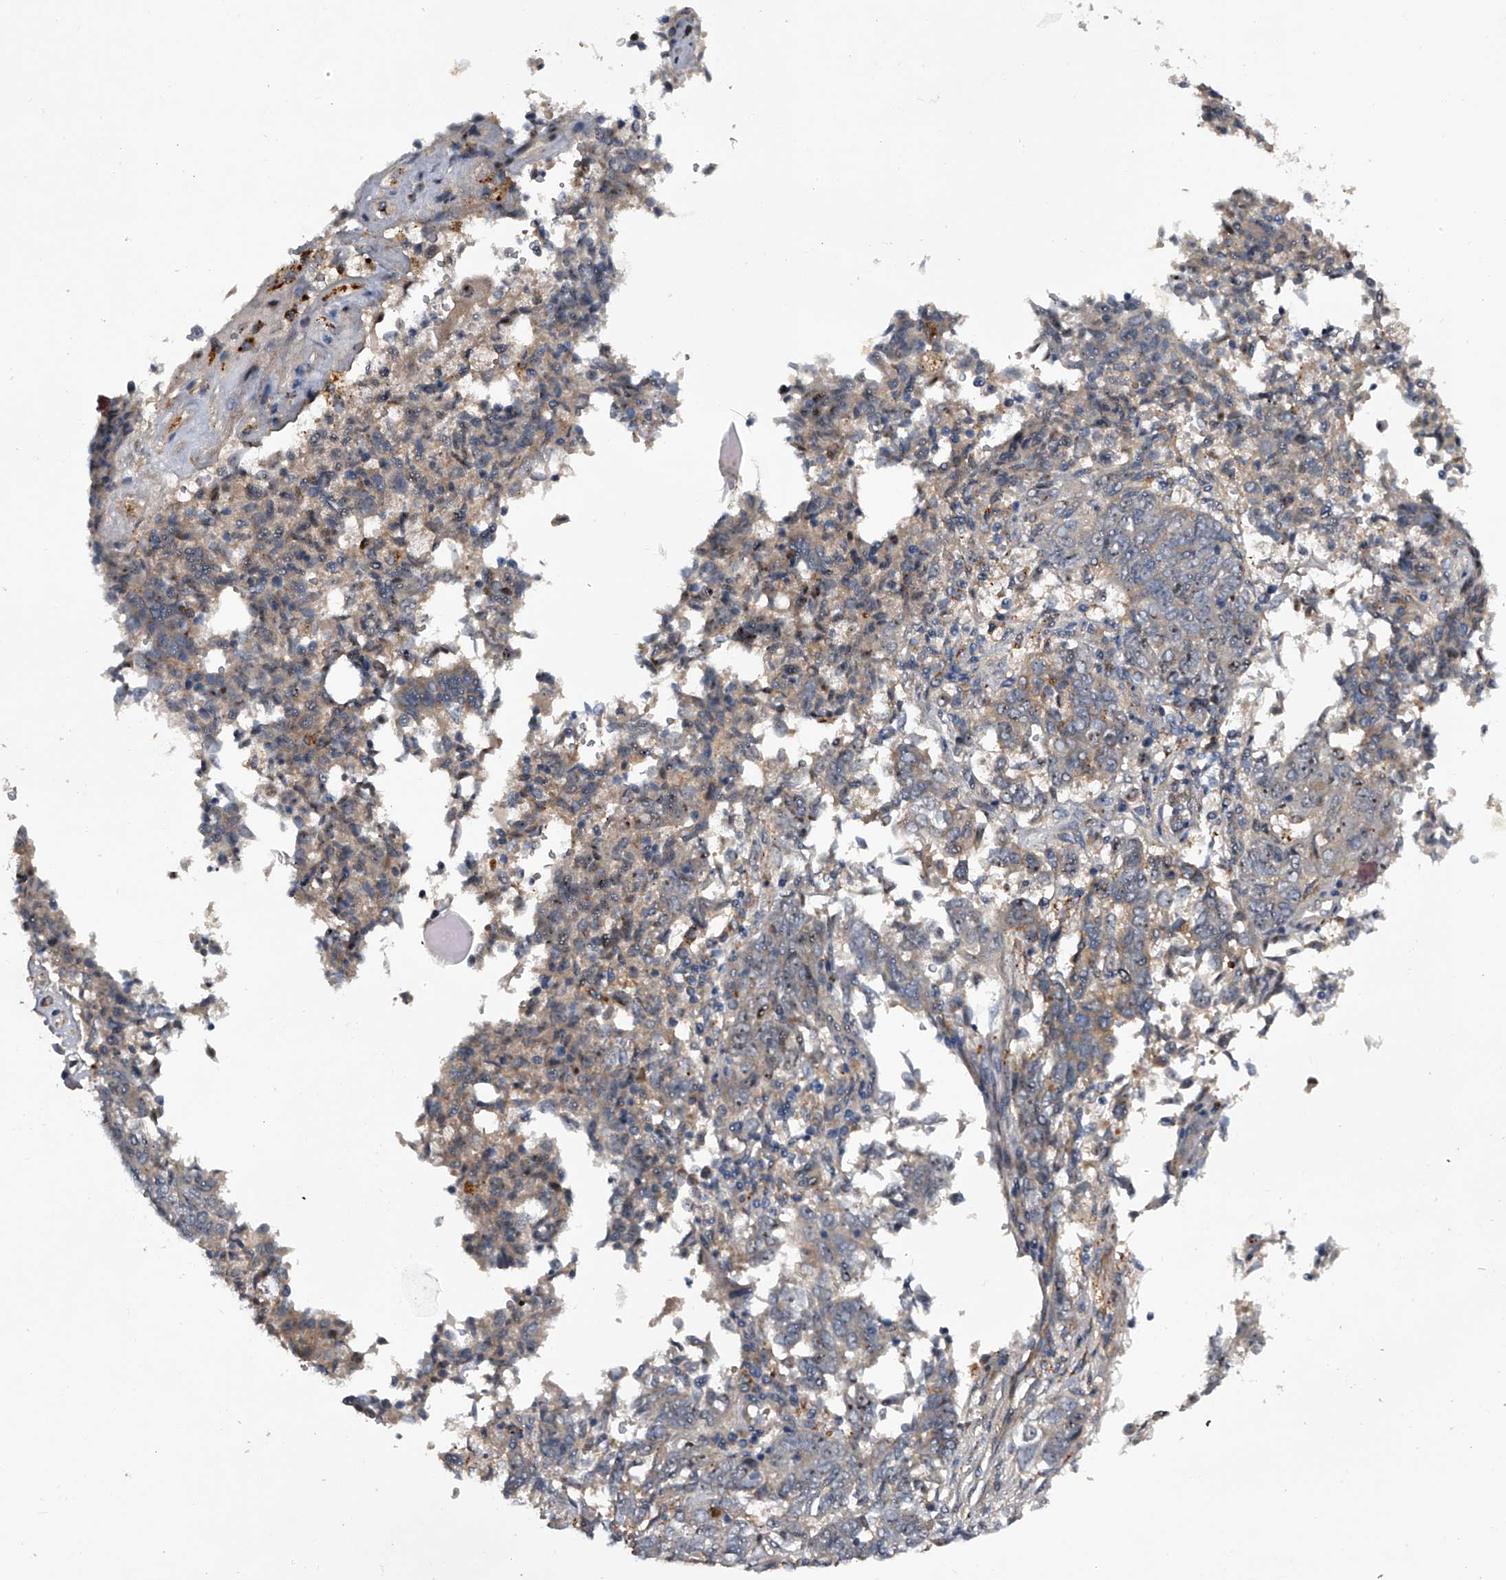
{"staining": {"intensity": "moderate", "quantity": "<25%", "location": "nuclear"}, "tissue": "endometrial cancer", "cell_type": "Tumor cells", "image_type": "cancer", "snomed": [{"axis": "morphology", "description": "Adenocarcinoma, NOS"}, {"axis": "topography", "description": "Endometrium"}], "caption": "Endometrial adenocarcinoma was stained to show a protein in brown. There is low levels of moderate nuclear expression in approximately <25% of tumor cells.", "gene": "MDN1", "patient": {"sex": "female", "age": 80}}